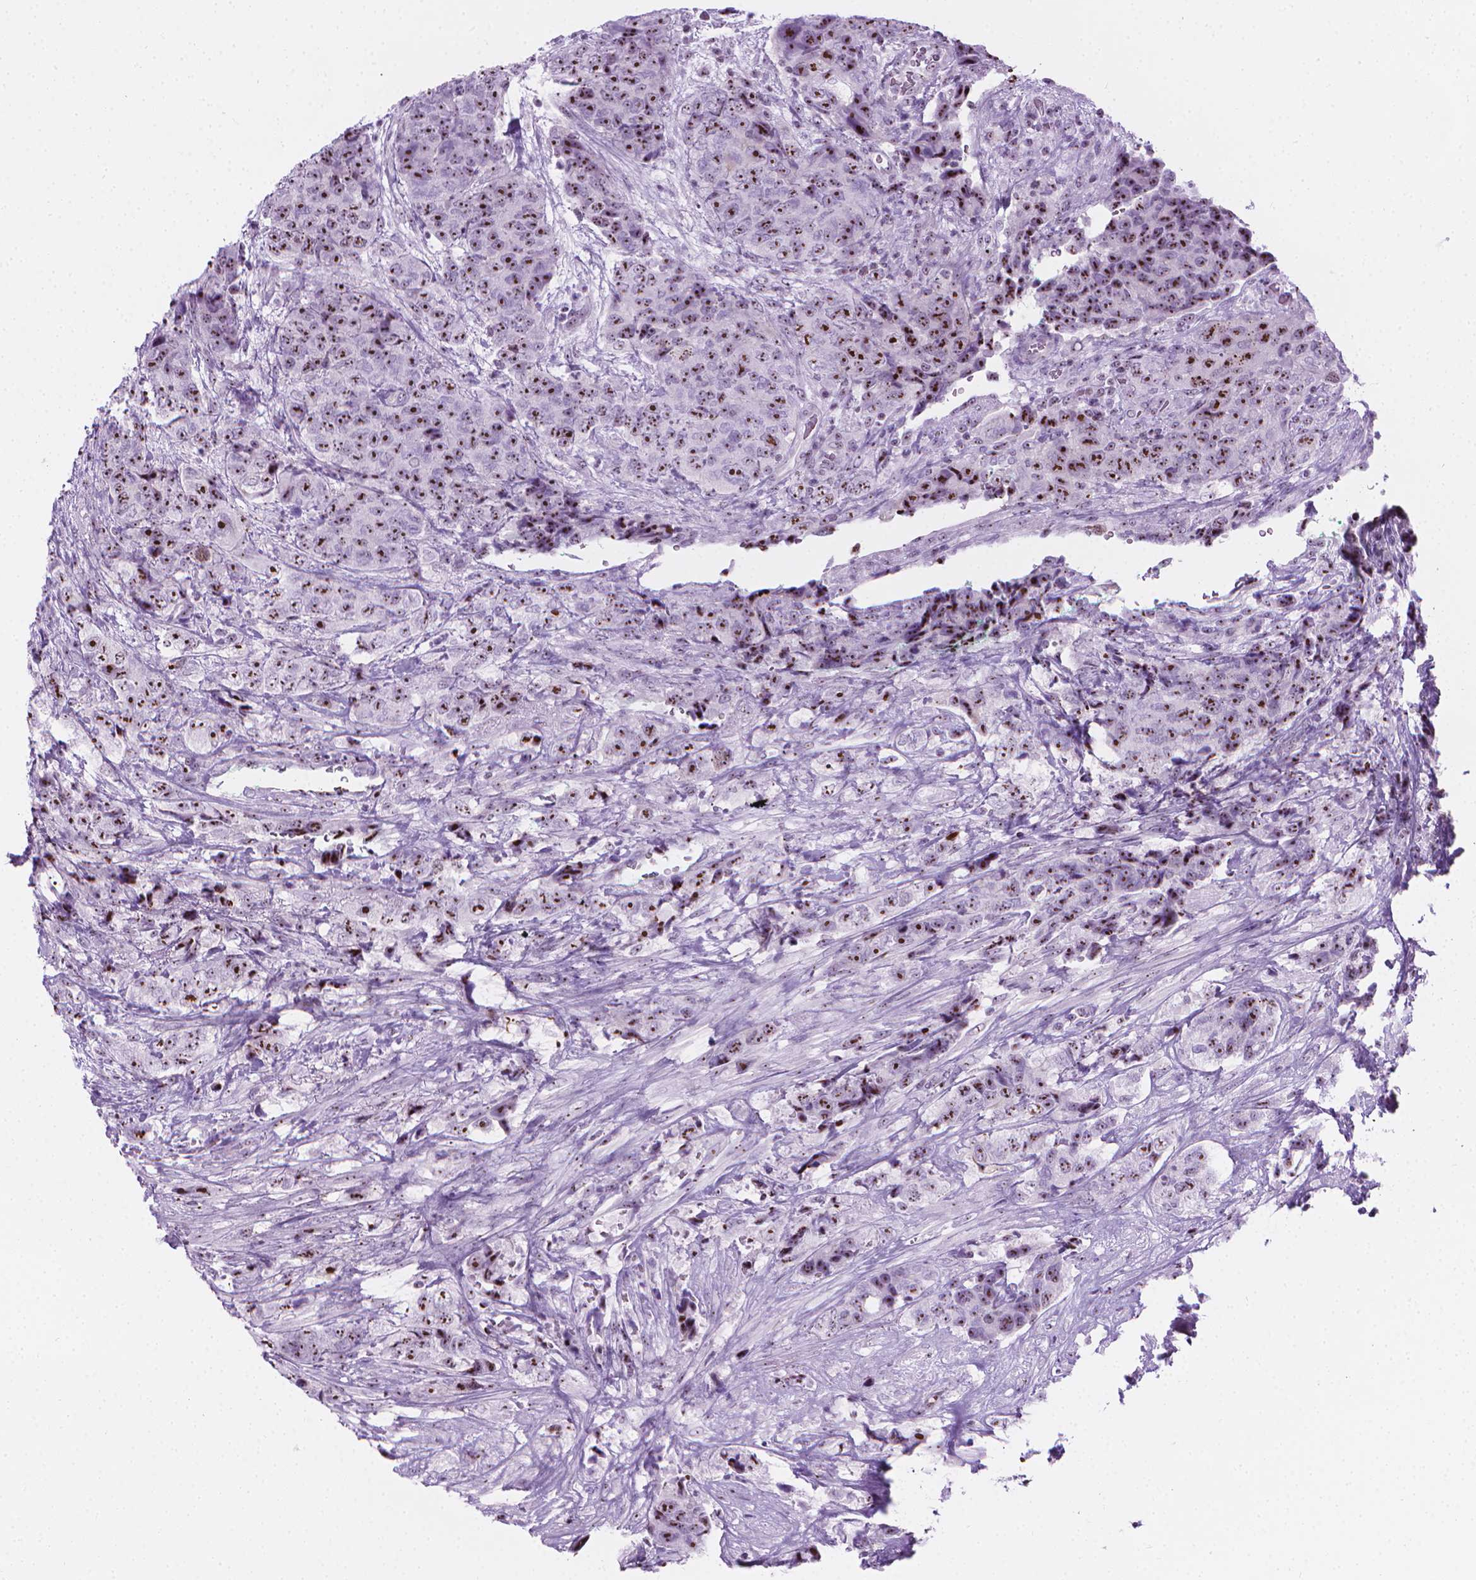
{"staining": {"intensity": "moderate", "quantity": ">75%", "location": "nuclear"}, "tissue": "urothelial cancer", "cell_type": "Tumor cells", "image_type": "cancer", "snomed": [{"axis": "morphology", "description": "Urothelial carcinoma, High grade"}, {"axis": "topography", "description": "Urinary bladder"}], "caption": "Approximately >75% of tumor cells in high-grade urothelial carcinoma demonstrate moderate nuclear protein expression as visualized by brown immunohistochemical staining.", "gene": "NOL7", "patient": {"sex": "female", "age": 78}}